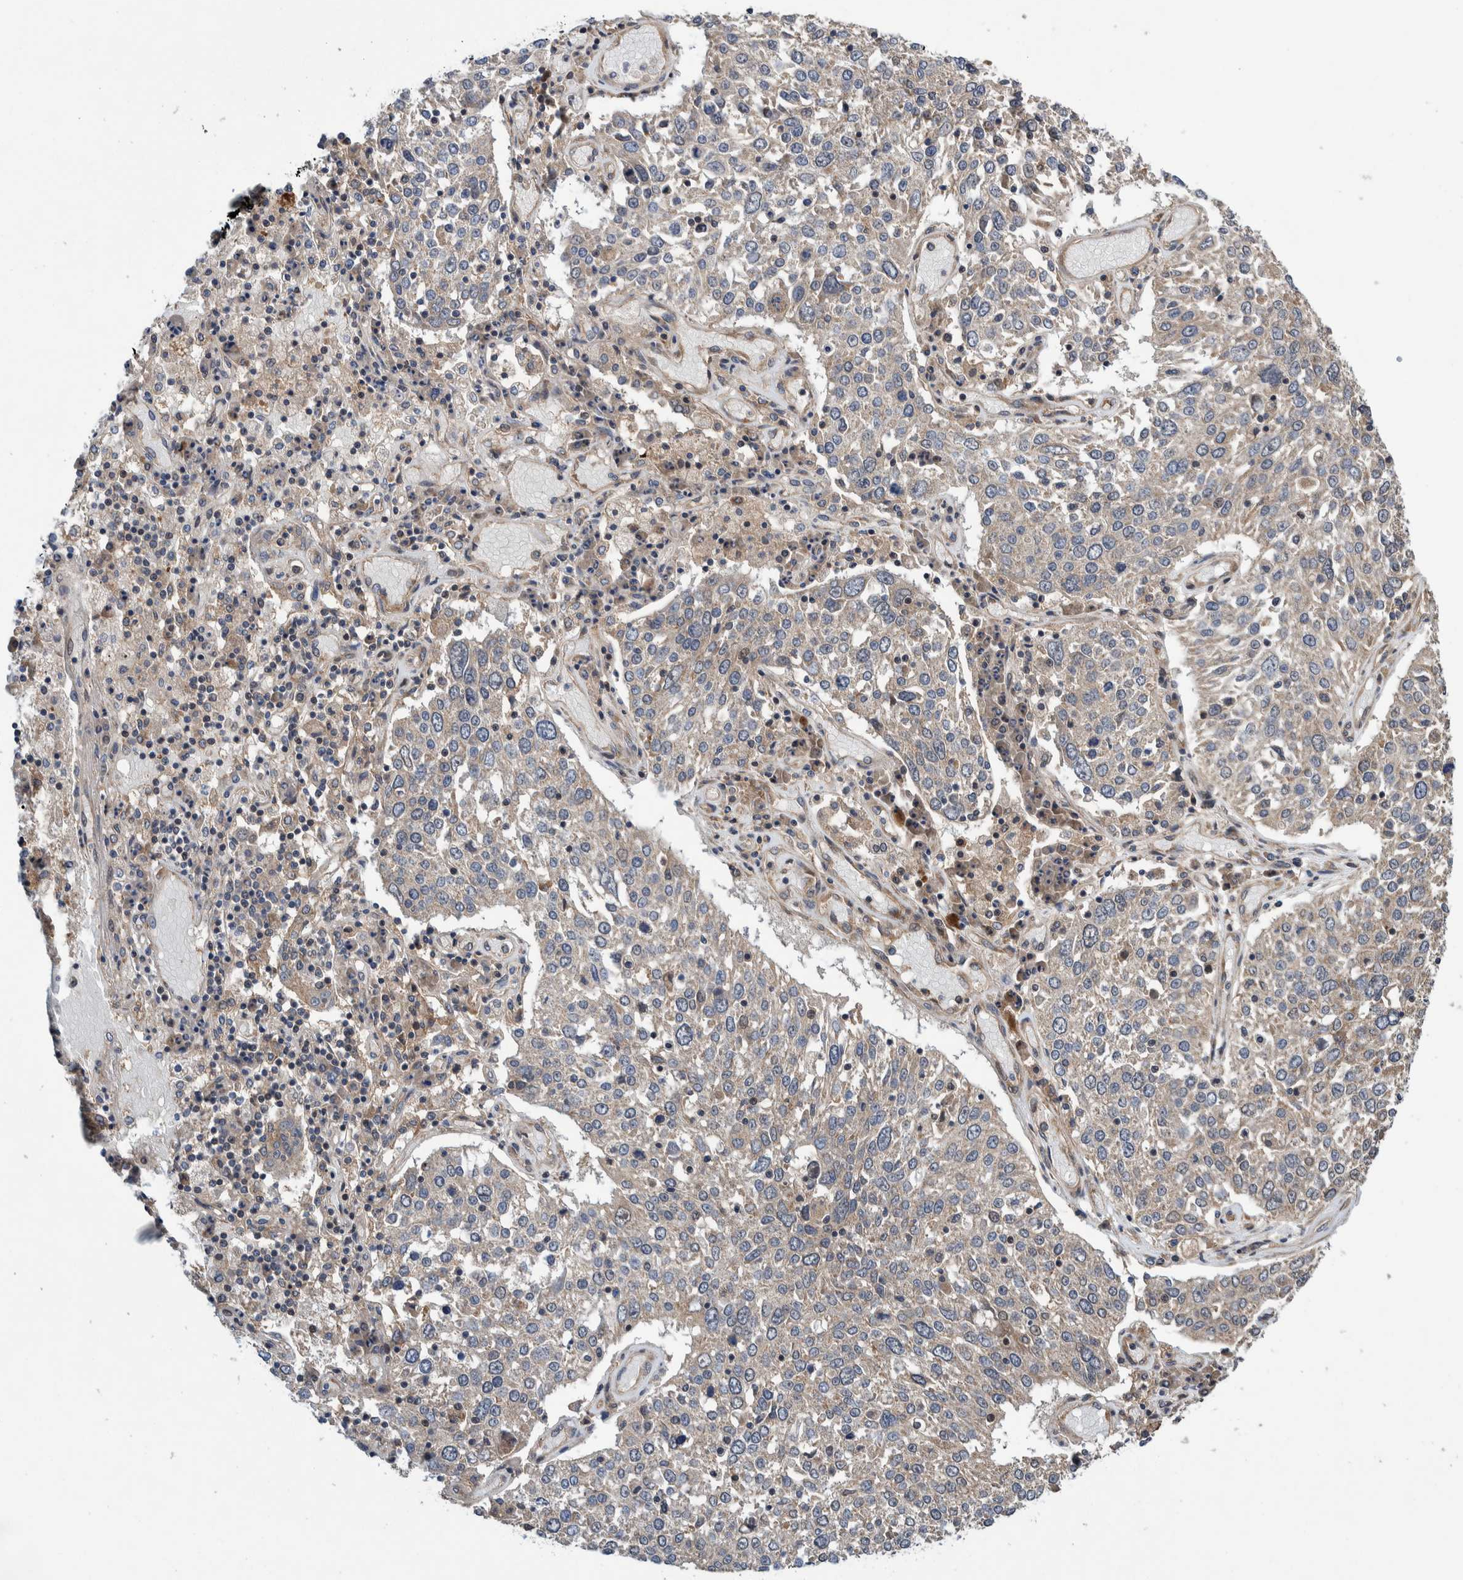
{"staining": {"intensity": "negative", "quantity": "none", "location": "none"}, "tissue": "lung cancer", "cell_type": "Tumor cells", "image_type": "cancer", "snomed": [{"axis": "morphology", "description": "Squamous cell carcinoma, NOS"}, {"axis": "topography", "description": "Lung"}], "caption": "A histopathology image of human squamous cell carcinoma (lung) is negative for staining in tumor cells.", "gene": "PIK3R6", "patient": {"sex": "male", "age": 65}}